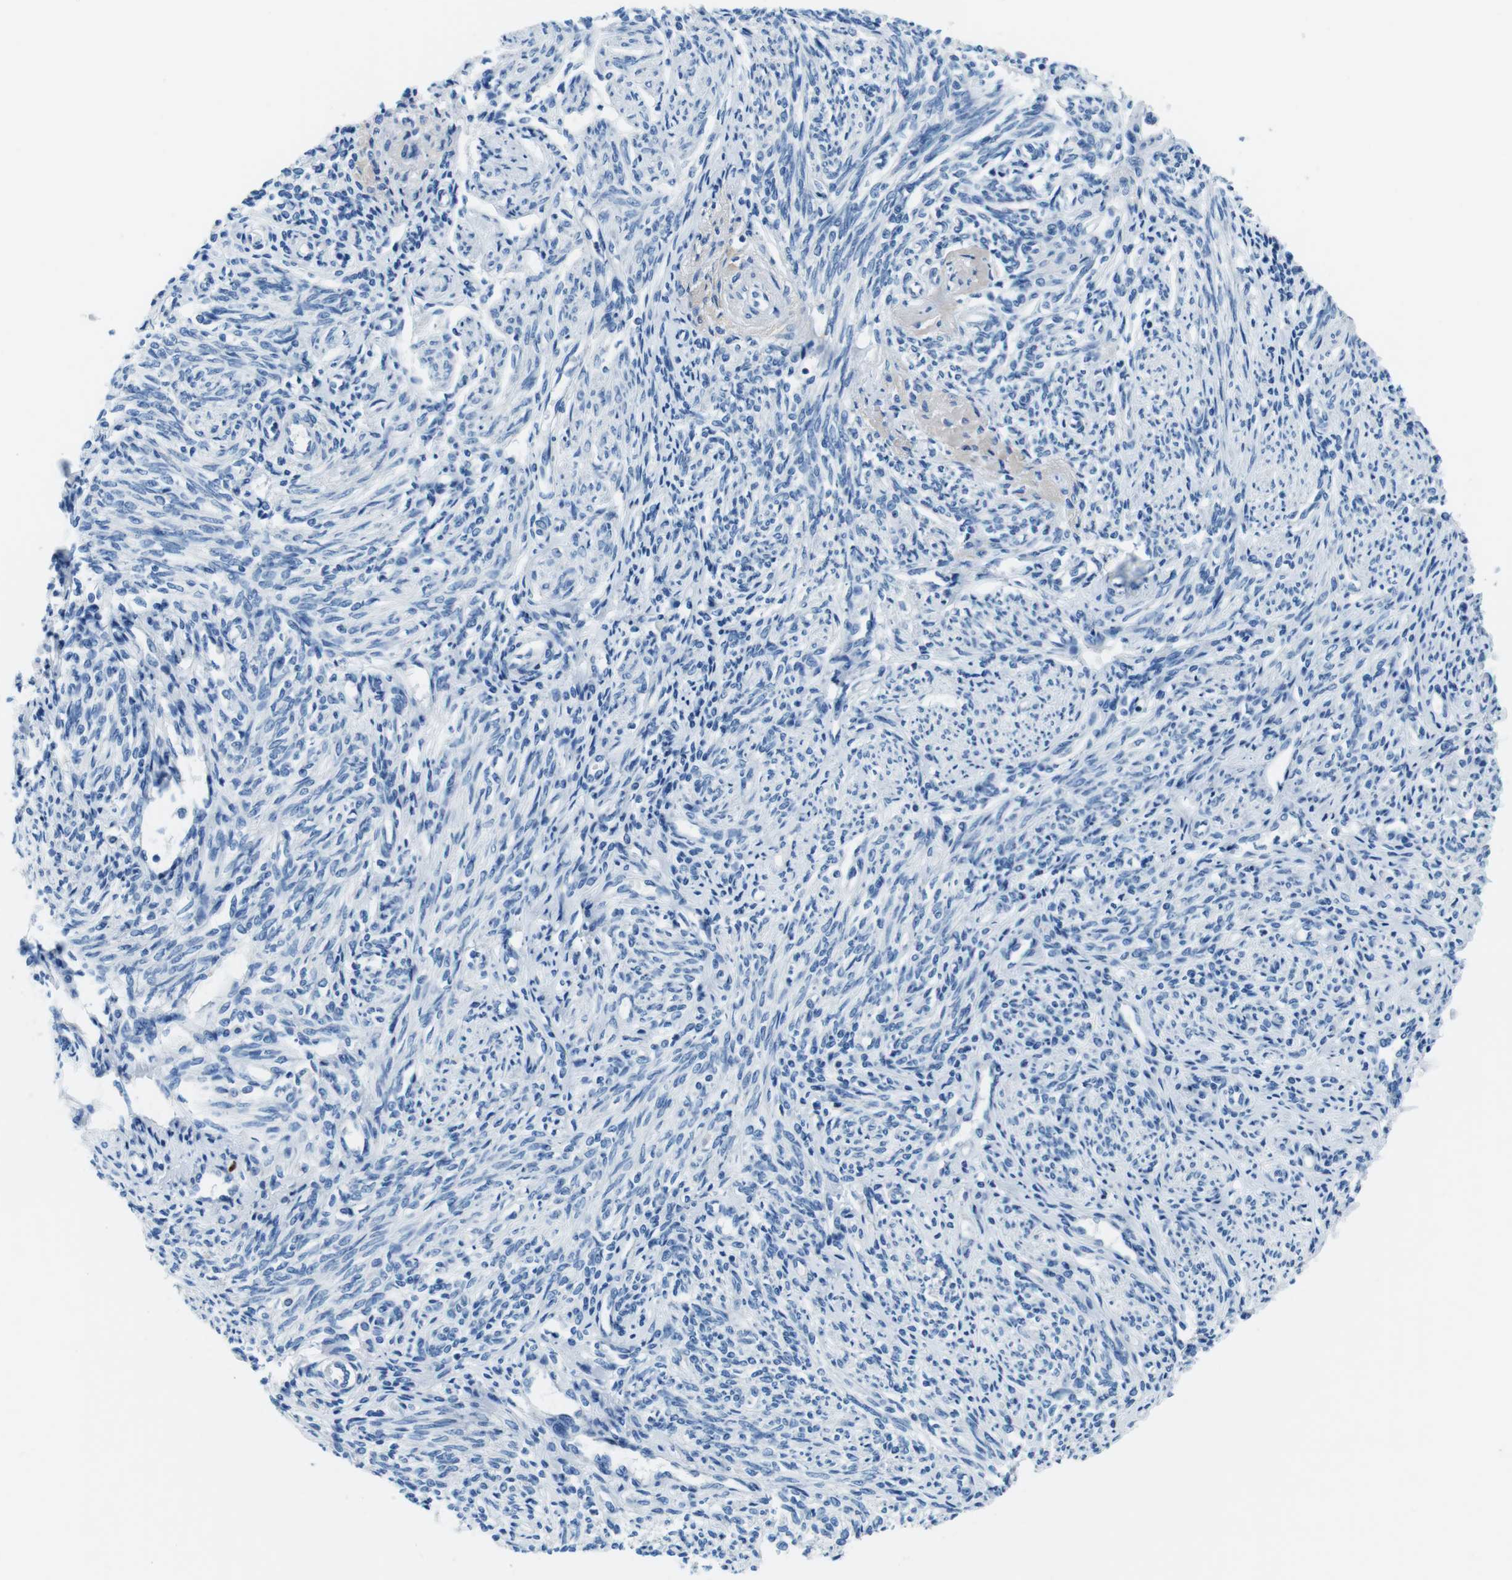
{"staining": {"intensity": "negative", "quantity": "none", "location": "none"}, "tissue": "endometrium", "cell_type": "Cells in endometrial stroma", "image_type": "normal", "snomed": [{"axis": "morphology", "description": "Normal tissue, NOS"}, {"axis": "topography", "description": "Endometrium"}], "caption": "Immunohistochemical staining of normal human endometrium demonstrates no significant staining in cells in endometrial stroma. (Brightfield microscopy of DAB (3,3'-diaminobenzidine) immunohistochemistry at high magnification).", "gene": "SLC35A3", "patient": {"sex": "female", "age": 71}}